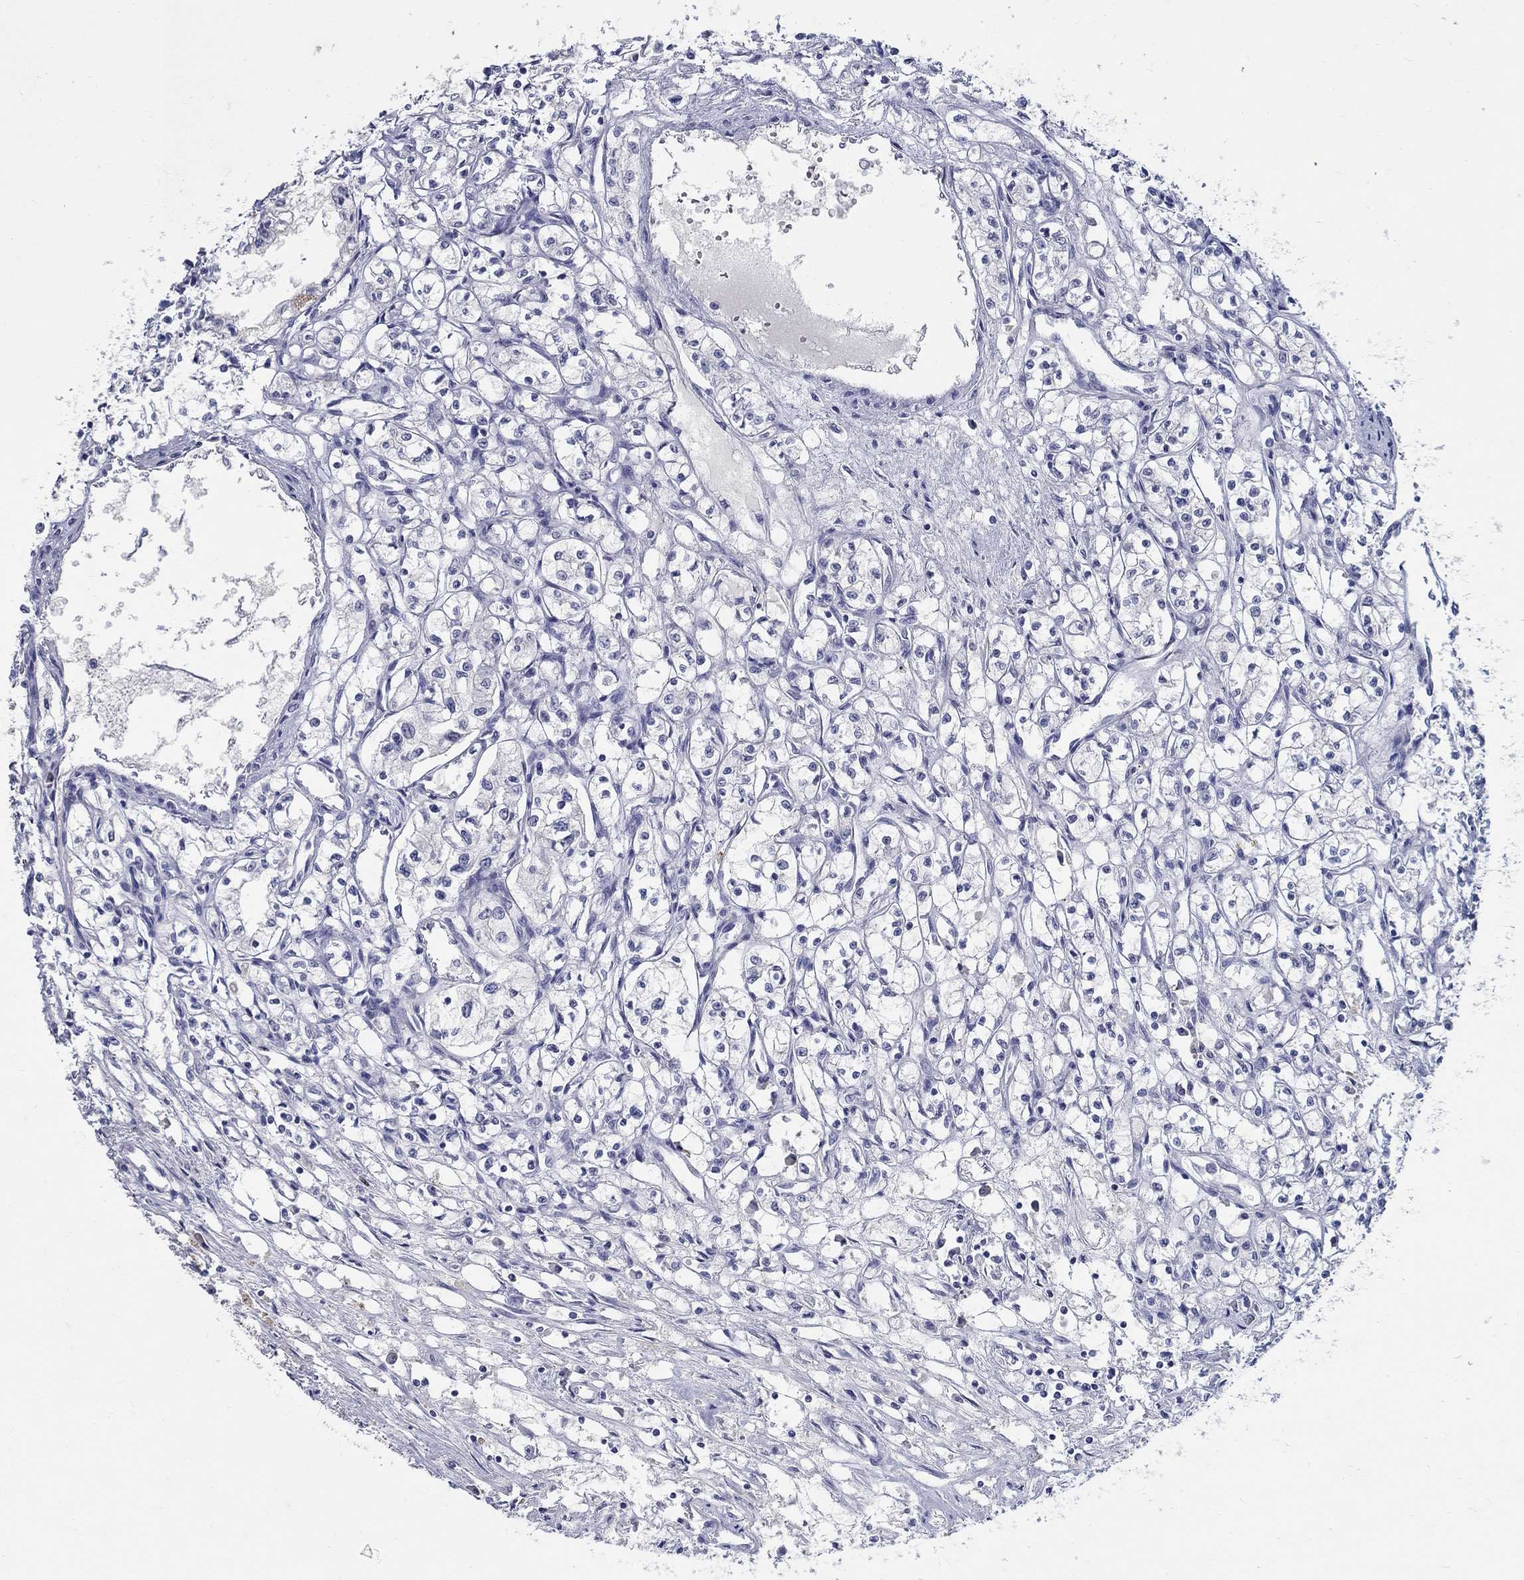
{"staining": {"intensity": "negative", "quantity": "none", "location": "none"}, "tissue": "renal cancer", "cell_type": "Tumor cells", "image_type": "cancer", "snomed": [{"axis": "morphology", "description": "Adenocarcinoma, NOS"}, {"axis": "topography", "description": "Kidney"}], "caption": "Human adenocarcinoma (renal) stained for a protein using immunohistochemistry exhibits no positivity in tumor cells.", "gene": "SOX2", "patient": {"sex": "male", "age": 56}}